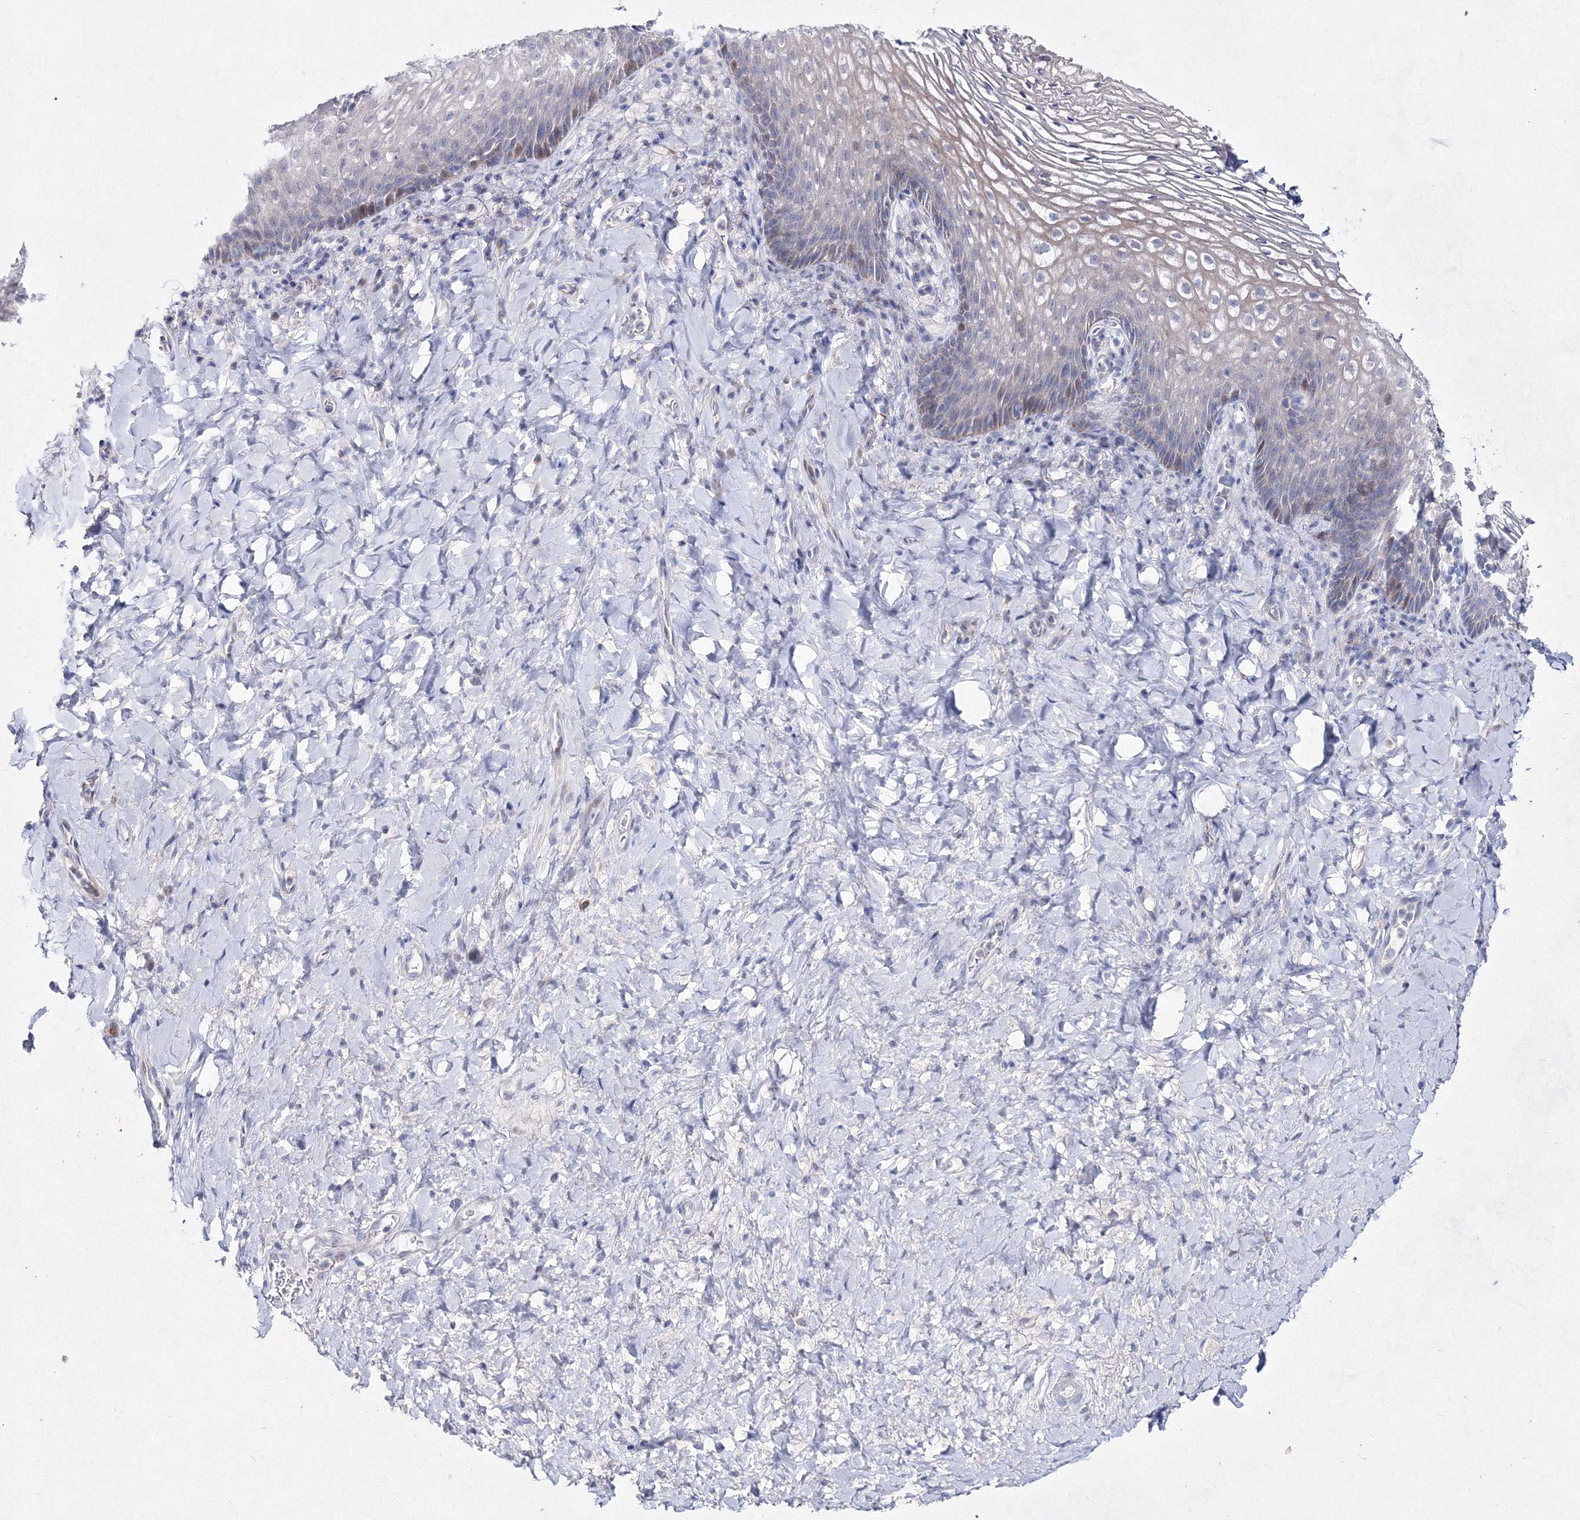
{"staining": {"intensity": "moderate", "quantity": "<25%", "location": "nuclear"}, "tissue": "vagina", "cell_type": "Squamous epithelial cells", "image_type": "normal", "snomed": [{"axis": "morphology", "description": "Normal tissue, NOS"}, {"axis": "topography", "description": "Vagina"}], "caption": "This micrograph reveals immunohistochemistry (IHC) staining of benign vagina, with low moderate nuclear positivity in approximately <25% of squamous epithelial cells.", "gene": "SMIM29", "patient": {"sex": "female", "age": 60}}